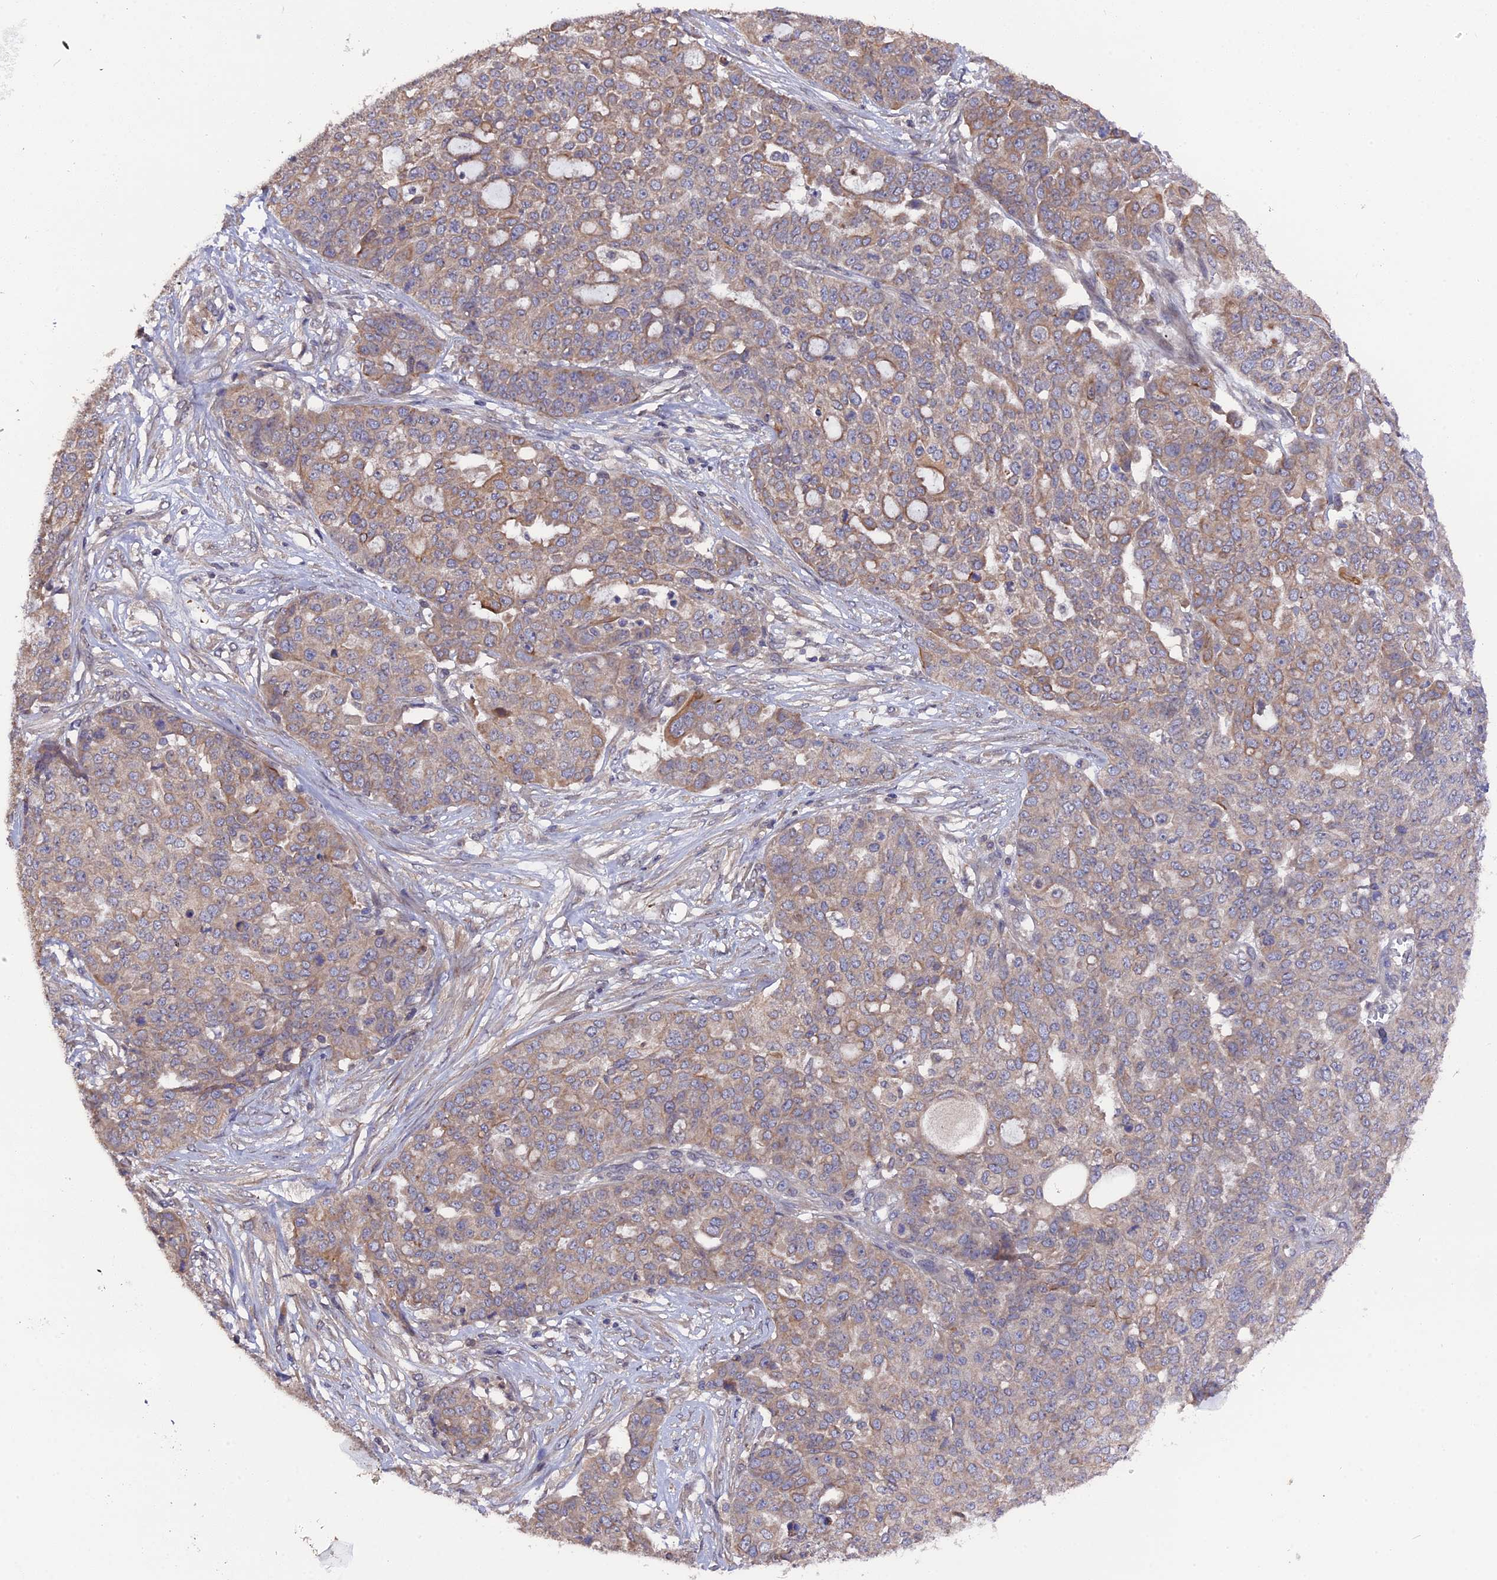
{"staining": {"intensity": "weak", "quantity": "25%-75%", "location": "cytoplasmic/membranous"}, "tissue": "ovarian cancer", "cell_type": "Tumor cells", "image_type": "cancer", "snomed": [{"axis": "morphology", "description": "Cystadenocarcinoma, serous, NOS"}, {"axis": "topography", "description": "Soft tissue"}, {"axis": "topography", "description": "Ovary"}], "caption": "Protein staining of ovarian cancer (serous cystadenocarcinoma) tissue reveals weak cytoplasmic/membranous expression in approximately 25%-75% of tumor cells.", "gene": "ZCCHC2", "patient": {"sex": "female", "age": 57}}